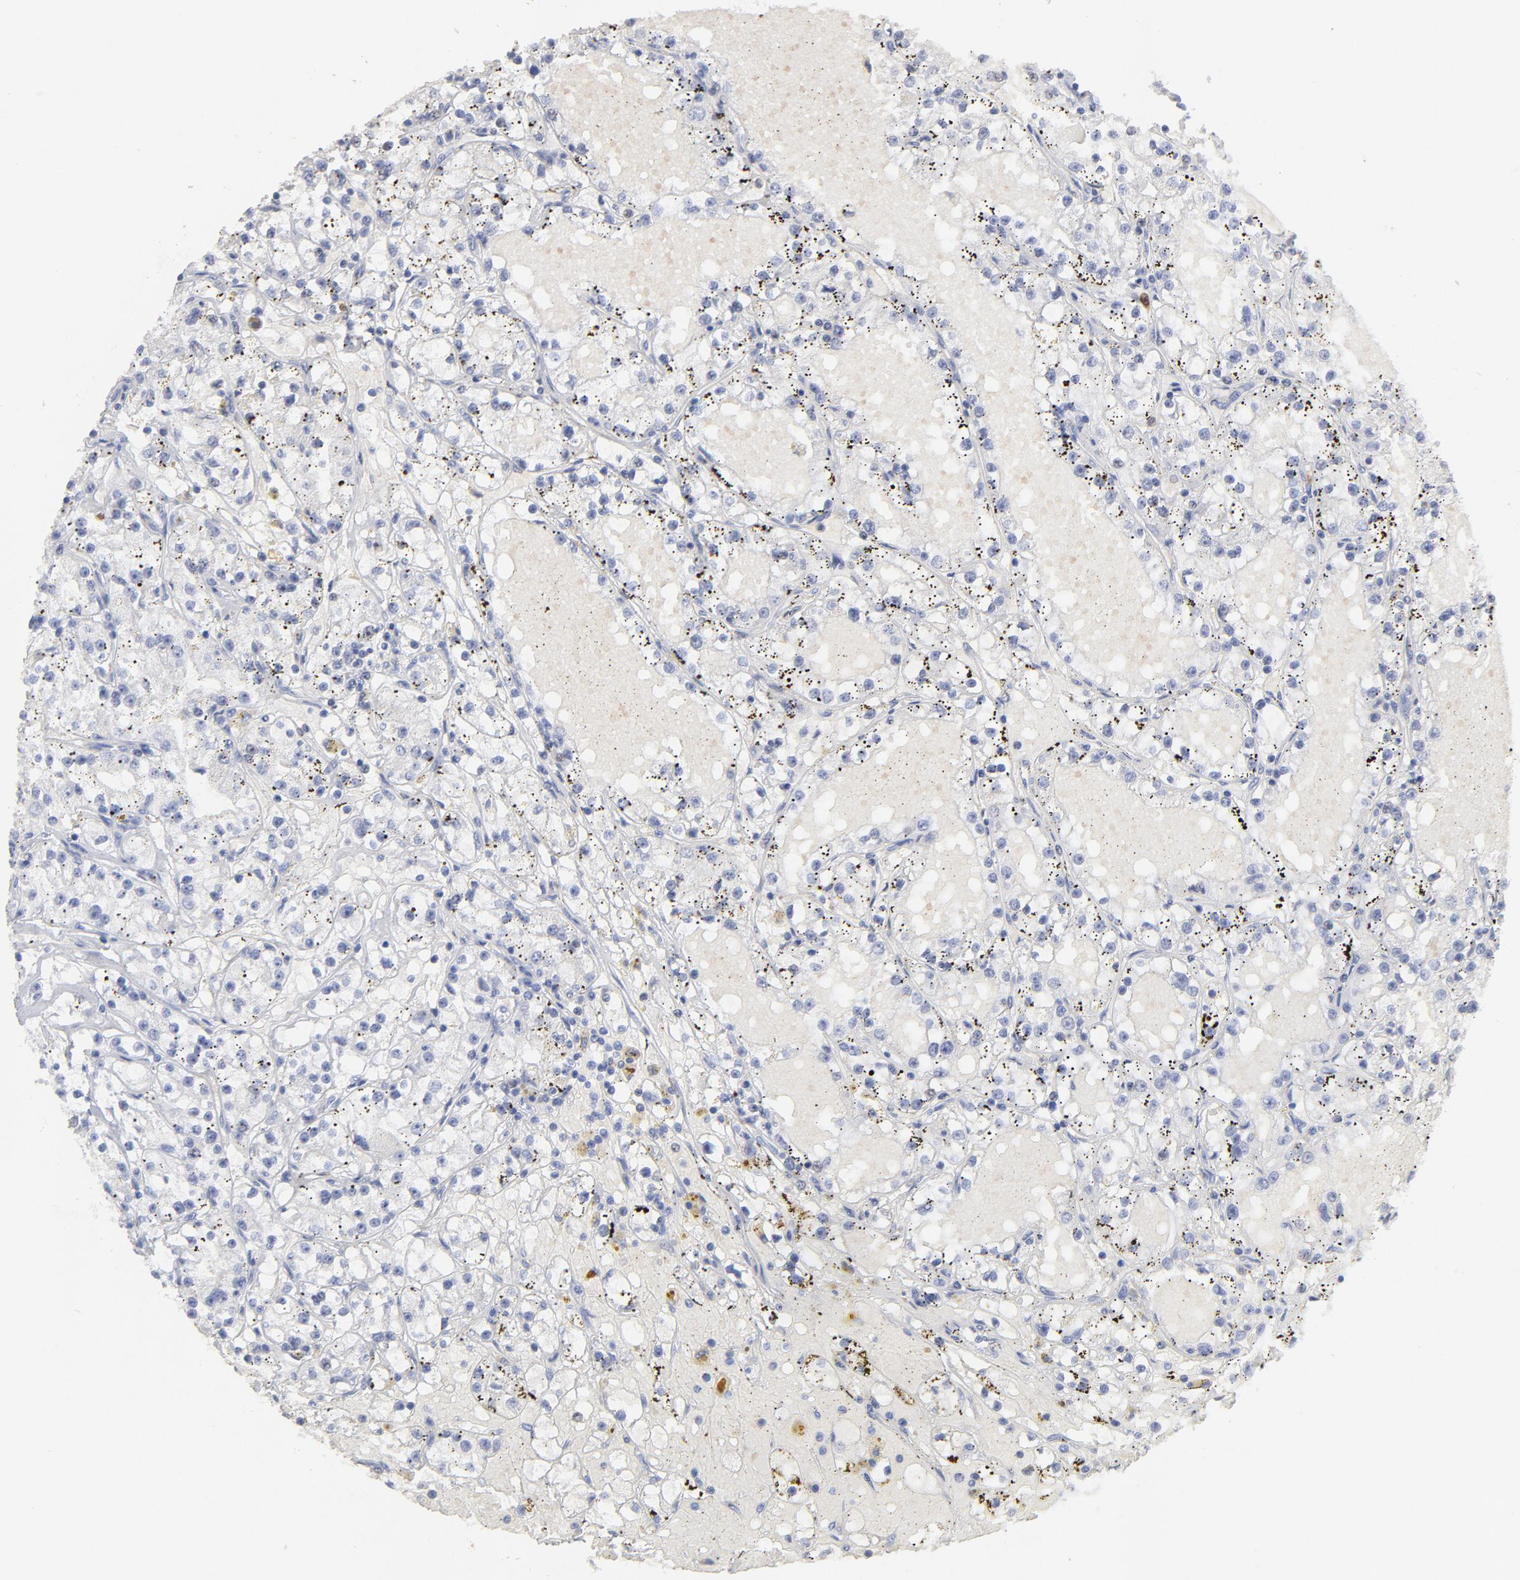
{"staining": {"intensity": "negative", "quantity": "none", "location": "none"}, "tissue": "renal cancer", "cell_type": "Tumor cells", "image_type": "cancer", "snomed": [{"axis": "morphology", "description": "Adenocarcinoma, NOS"}, {"axis": "topography", "description": "Kidney"}], "caption": "Immunohistochemistry (IHC) of human renal cancer displays no positivity in tumor cells. (DAB immunohistochemistry with hematoxylin counter stain).", "gene": "ARG1", "patient": {"sex": "male", "age": 56}}